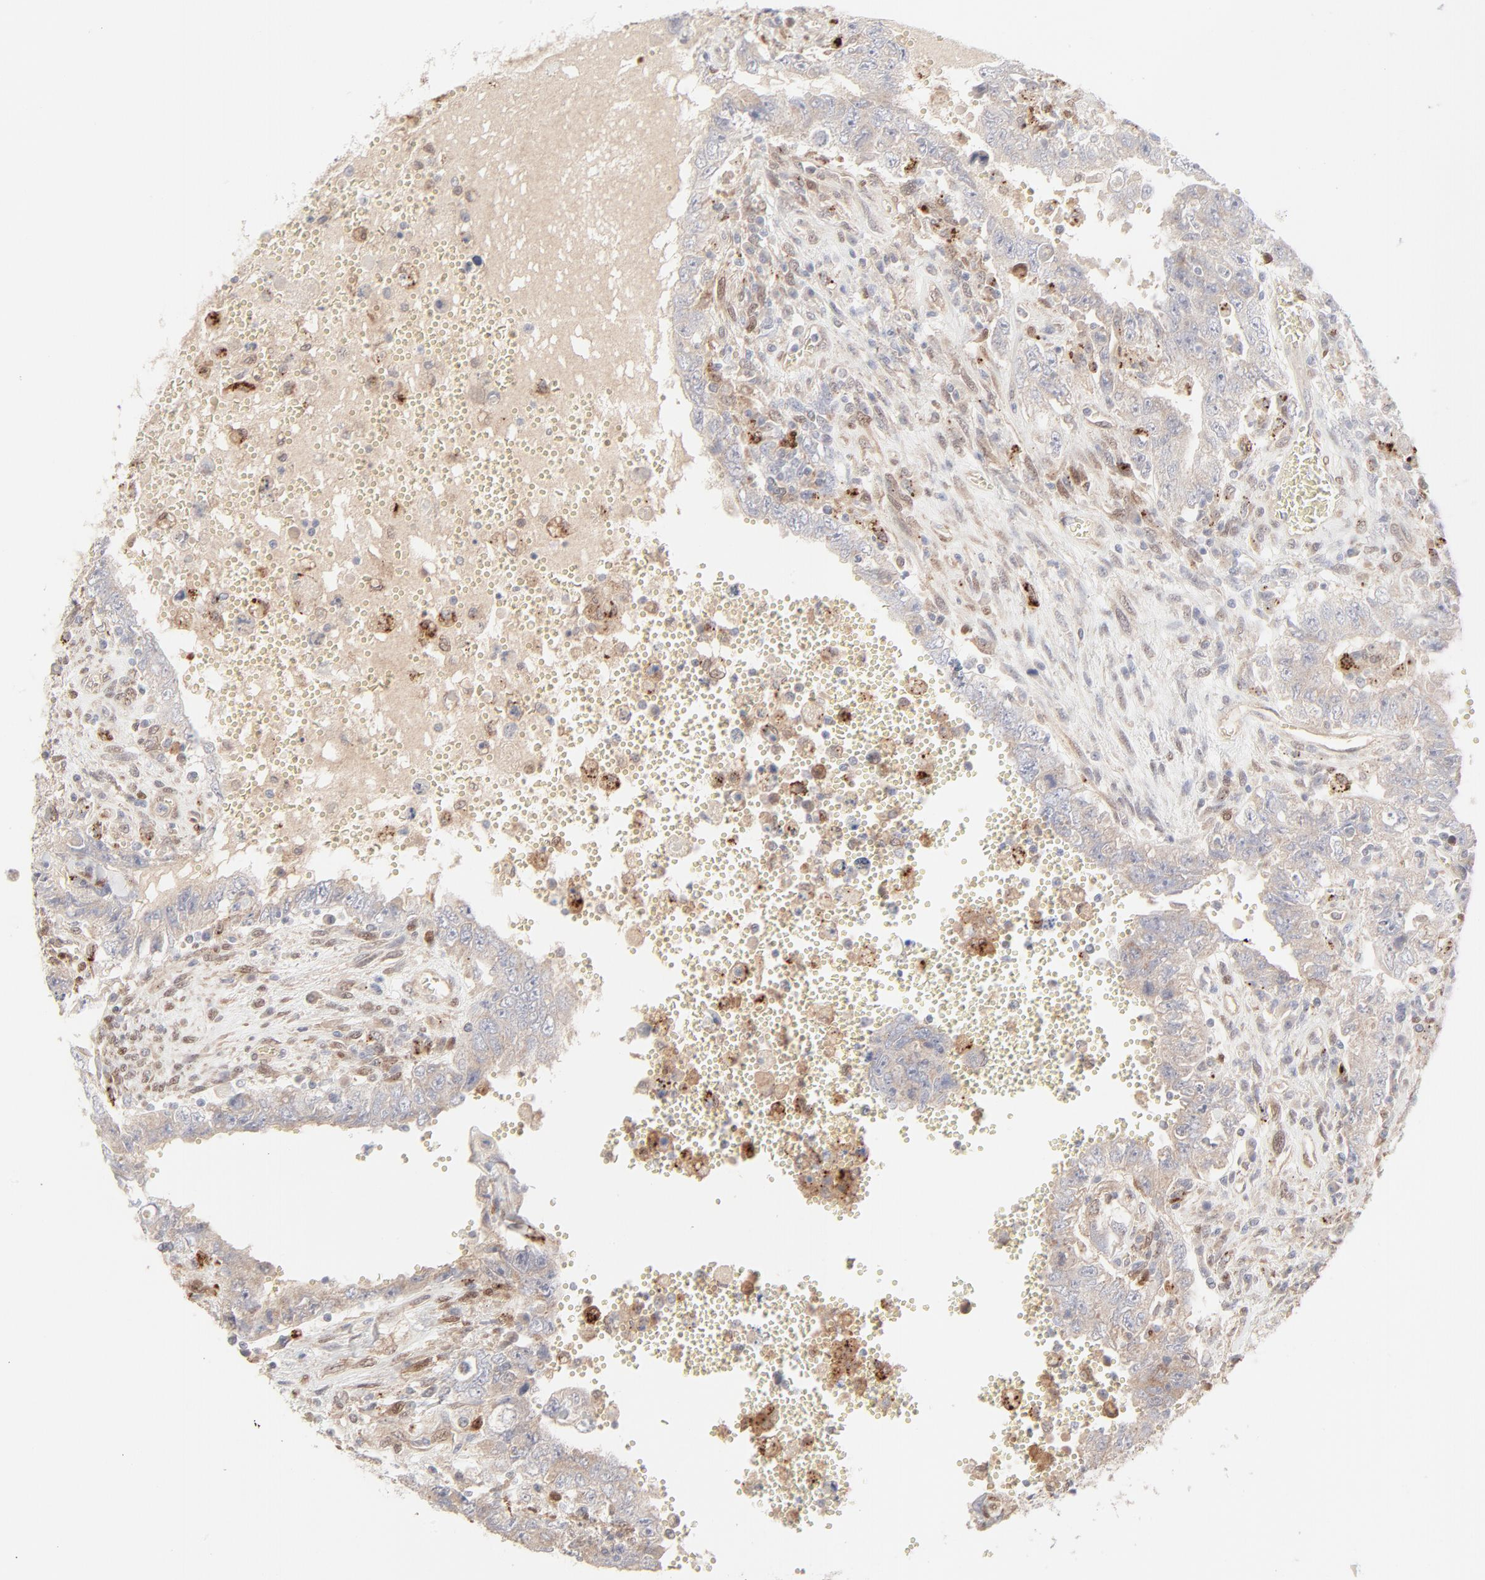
{"staining": {"intensity": "negative", "quantity": "none", "location": "none"}, "tissue": "testis cancer", "cell_type": "Tumor cells", "image_type": "cancer", "snomed": [{"axis": "morphology", "description": "Carcinoma, Embryonal, NOS"}, {"axis": "topography", "description": "Testis"}], "caption": "Immunohistochemistry of testis cancer (embryonal carcinoma) reveals no expression in tumor cells. The staining is performed using DAB brown chromogen with nuclei counter-stained in using hematoxylin.", "gene": "LGALS2", "patient": {"sex": "male", "age": 26}}